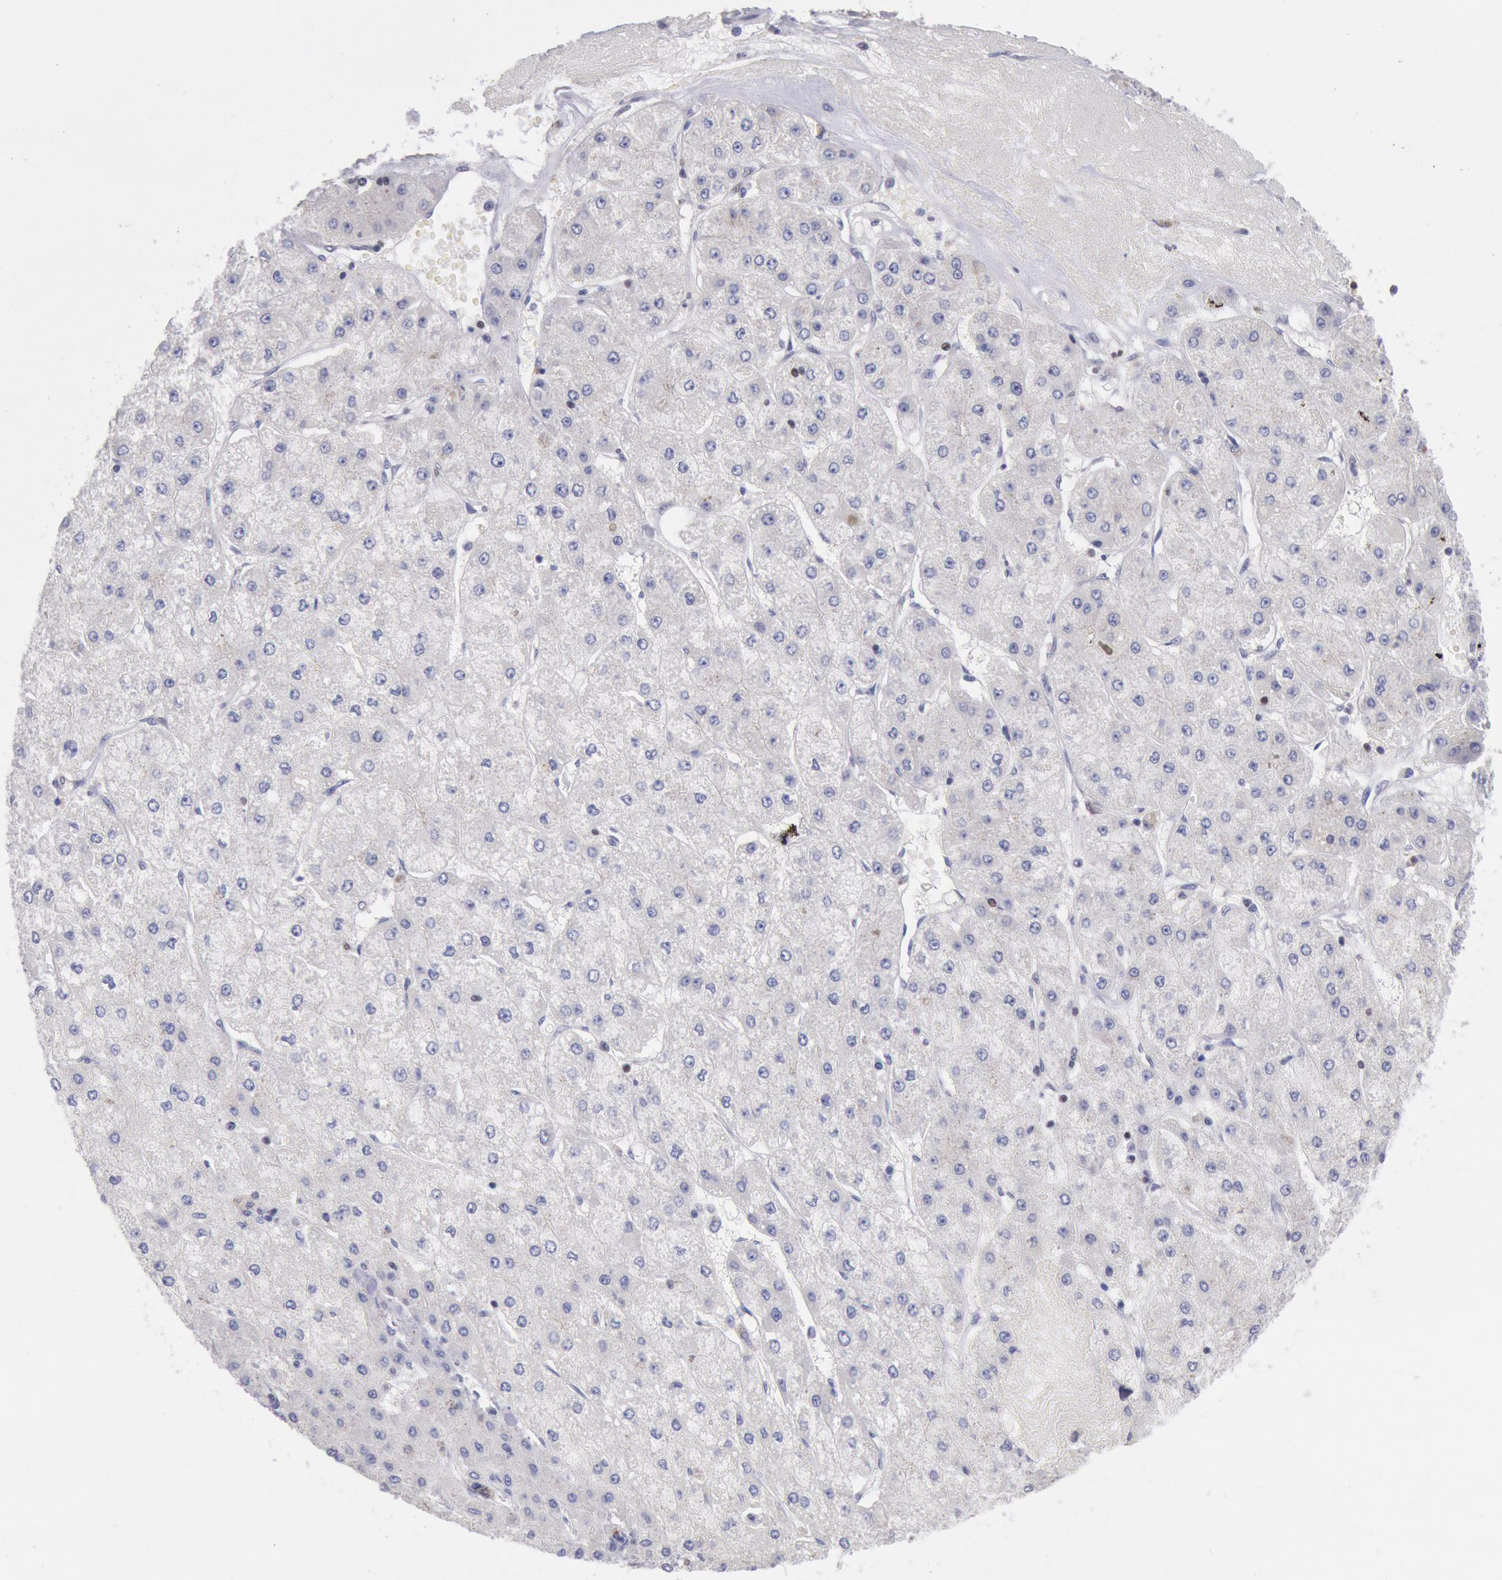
{"staining": {"intensity": "negative", "quantity": "none", "location": "none"}, "tissue": "liver cancer", "cell_type": "Tumor cells", "image_type": "cancer", "snomed": [{"axis": "morphology", "description": "Carcinoma, Hepatocellular, NOS"}, {"axis": "topography", "description": "Liver"}], "caption": "Liver hepatocellular carcinoma stained for a protein using immunohistochemistry (IHC) shows no staining tumor cells.", "gene": "RPS6KA5", "patient": {"sex": "female", "age": 52}}